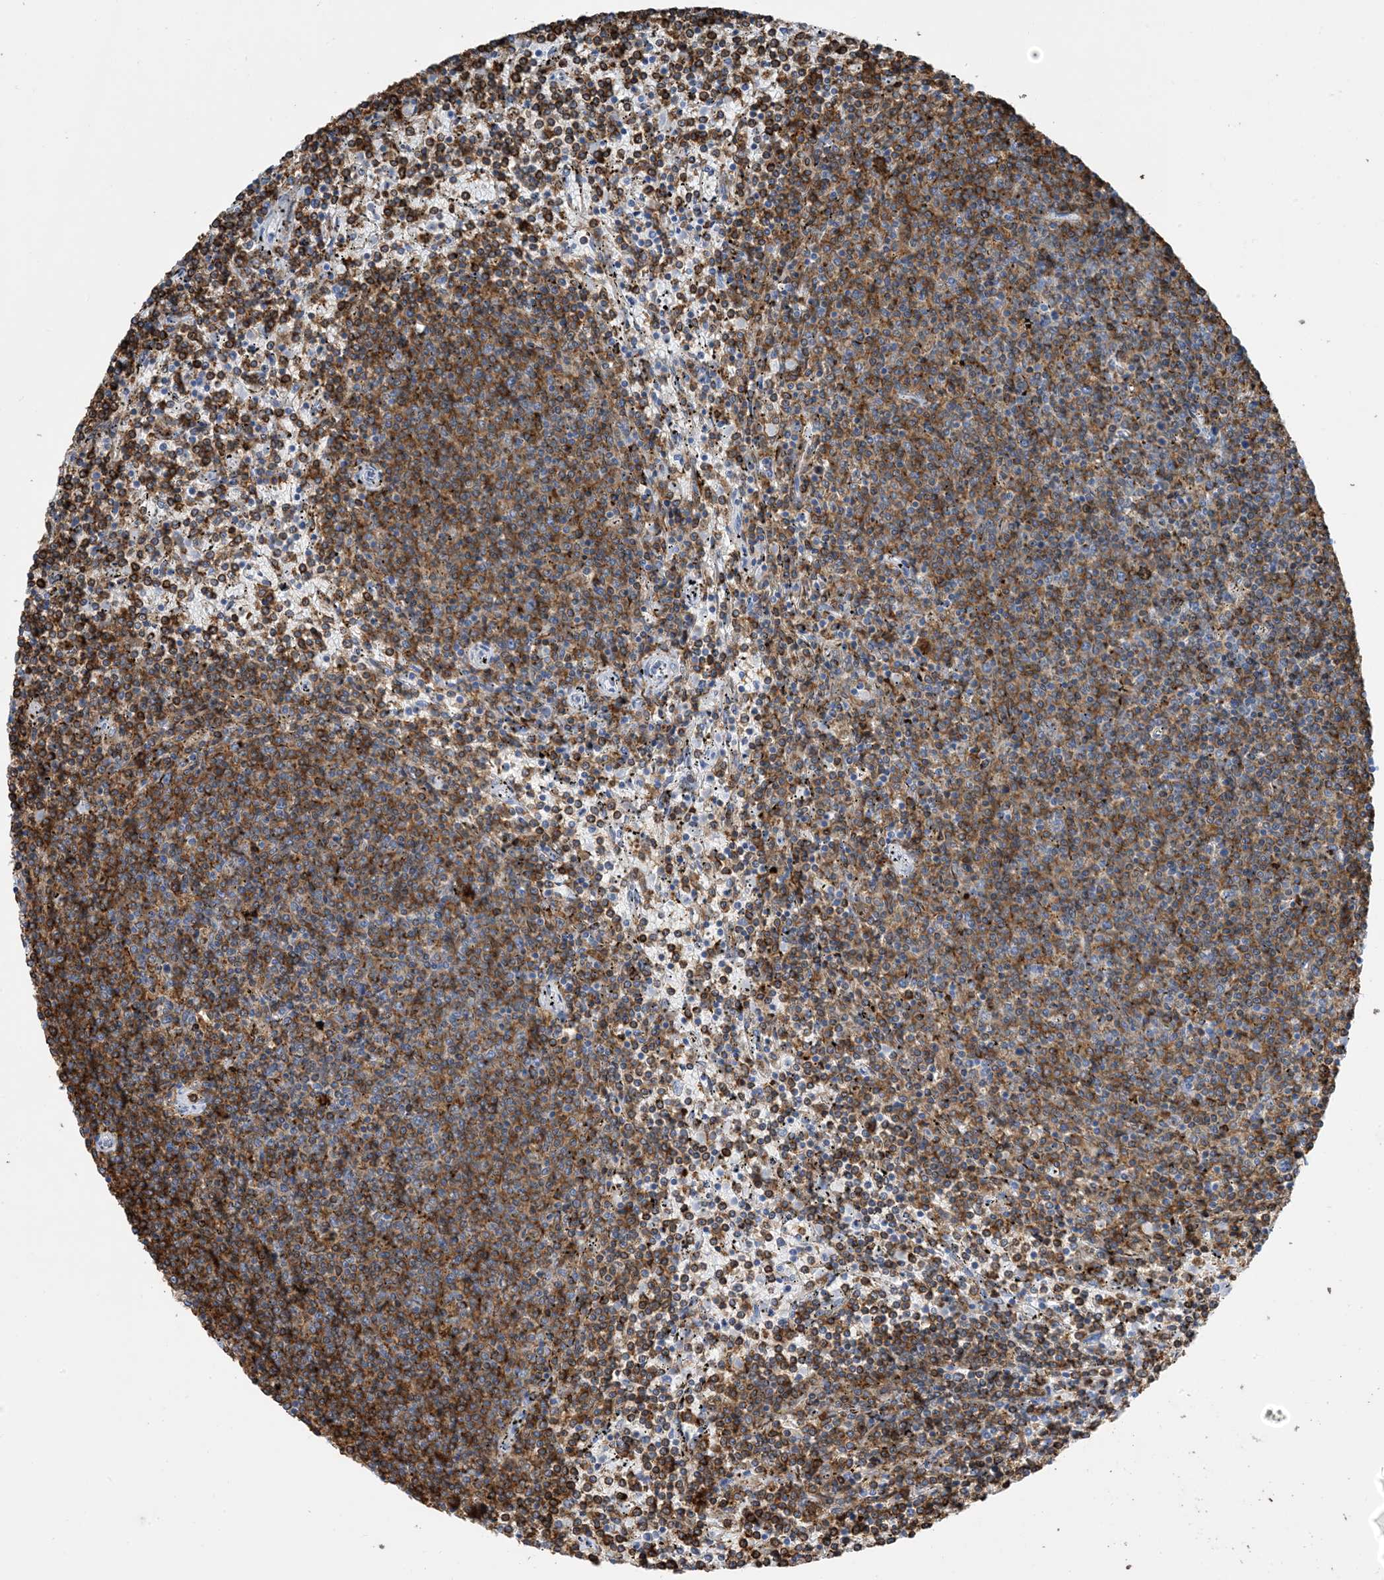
{"staining": {"intensity": "moderate", "quantity": "25%-75%", "location": "cytoplasmic/membranous"}, "tissue": "lymphoma", "cell_type": "Tumor cells", "image_type": "cancer", "snomed": [{"axis": "morphology", "description": "Malignant lymphoma, non-Hodgkin's type, Low grade"}, {"axis": "topography", "description": "Spleen"}], "caption": "This photomicrograph exhibits immunohistochemistry (IHC) staining of human lymphoma, with medium moderate cytoplasmic/membranous expression in about 25%-75% of tumor cells.", "gene": "DPH3", "patient": {"sex": "female", "age": 50}}